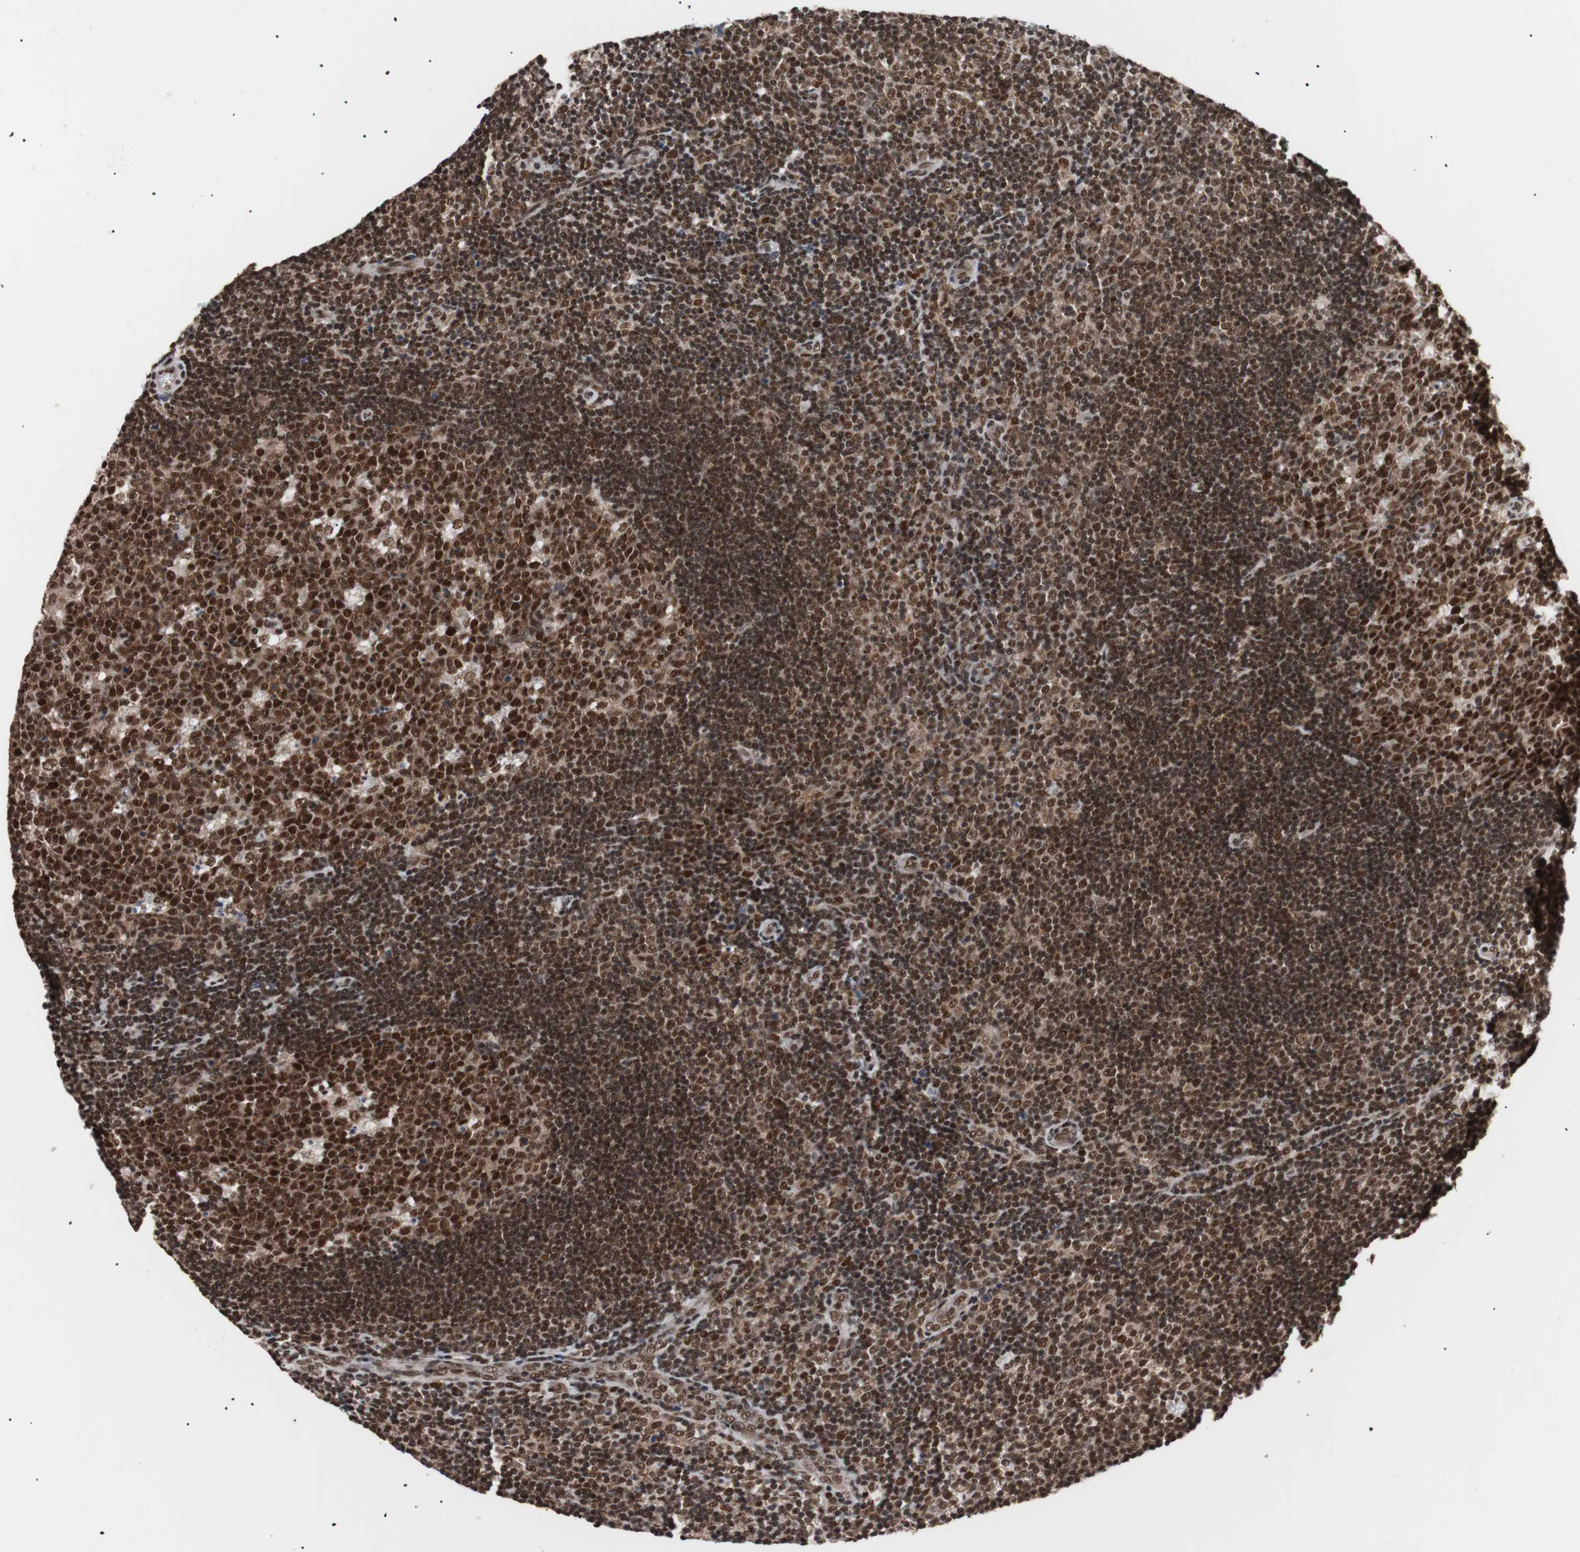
{"staining": {"intensity": "strong", "quantity": ">75%", "location": "cytoplasmic/membranous,nuclear"}, "tissue": "lymph node", "cell_type": "Germinal center cells", "image_type": "normal", "snomed": [{"axis": "morphology", "description": "Normal tissue, NOS"}, {"axis": "topography", "description": "Lymph node"}, {"axis": "topography", "description": "Salivary gland"}], "caption": "DAB (3,3'-diaminobenzidine) immunohistochemical staining of normal human lymph node exhibits strong cytoplasmic/membranous,nuclear protein expression in approximately >75% of germinal center cells. Using DAB (brown) and hematoxylin (blue) stains, captured at high magnification using brightfield microscopy.", "gene": "CHAMP1", "patient": {"sex": "male", "age": 8}}